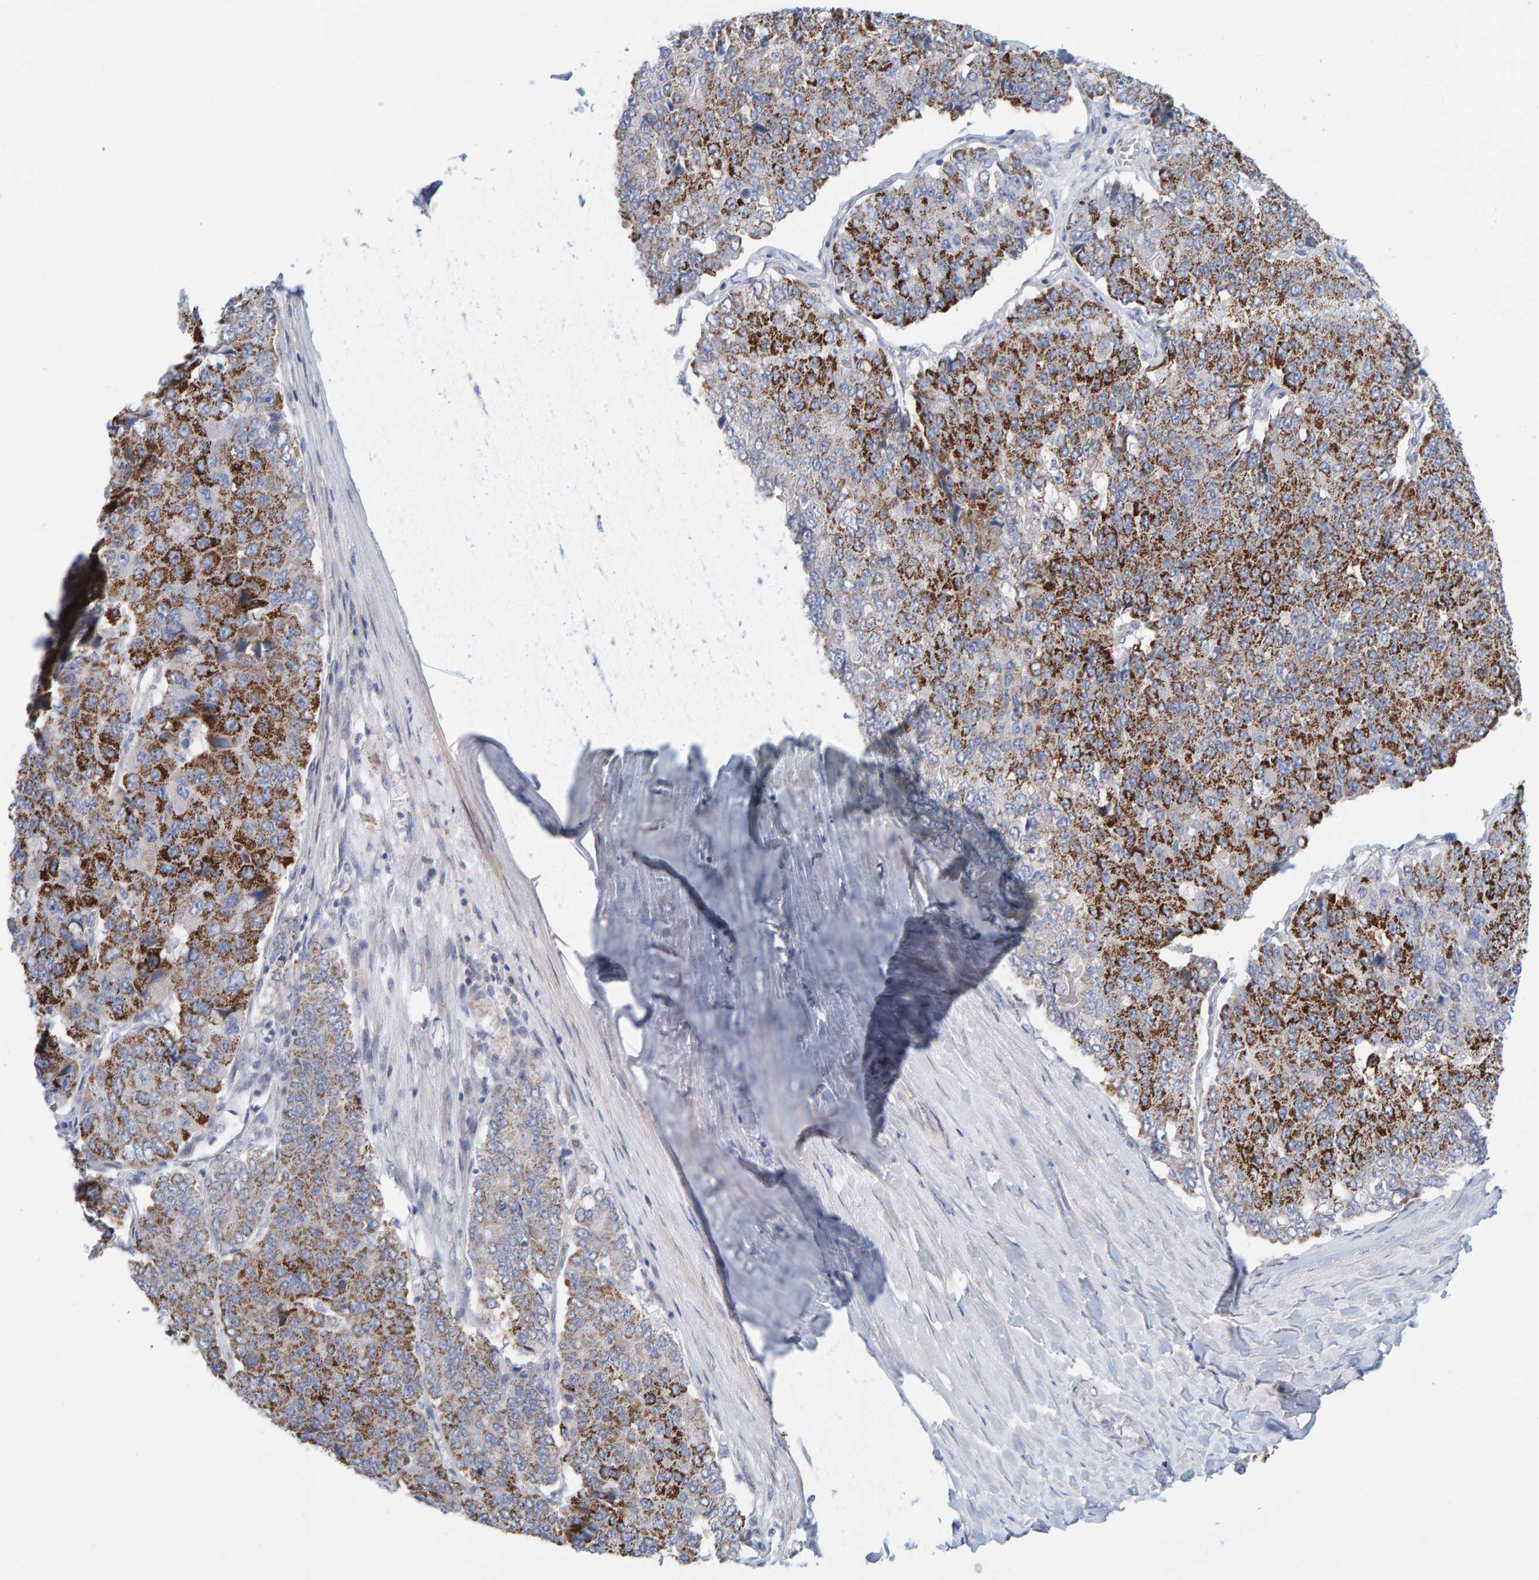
{"staining": {"intensity": "moderate", "quantity": ">75%", "location": "cytoplasmic/membranous"}, "tissue": "pancreatic cancer", "cell_type": "Tumor cells", "image_type": "cancer", "snomed": [{"axis": "morphology", "description": "Adenocarcinoma, NOS"}, {"axis": "topography", "description": "Pancreas"}], "caption": "Pancreatic cancer stained for a protein (brown) demonstrates moderate cytoplasmic/membranous positive positivity in approximately >75% of tumor cells.", "gene": "ZC3H3", "patient": {"sex": "male", "age": 50}}